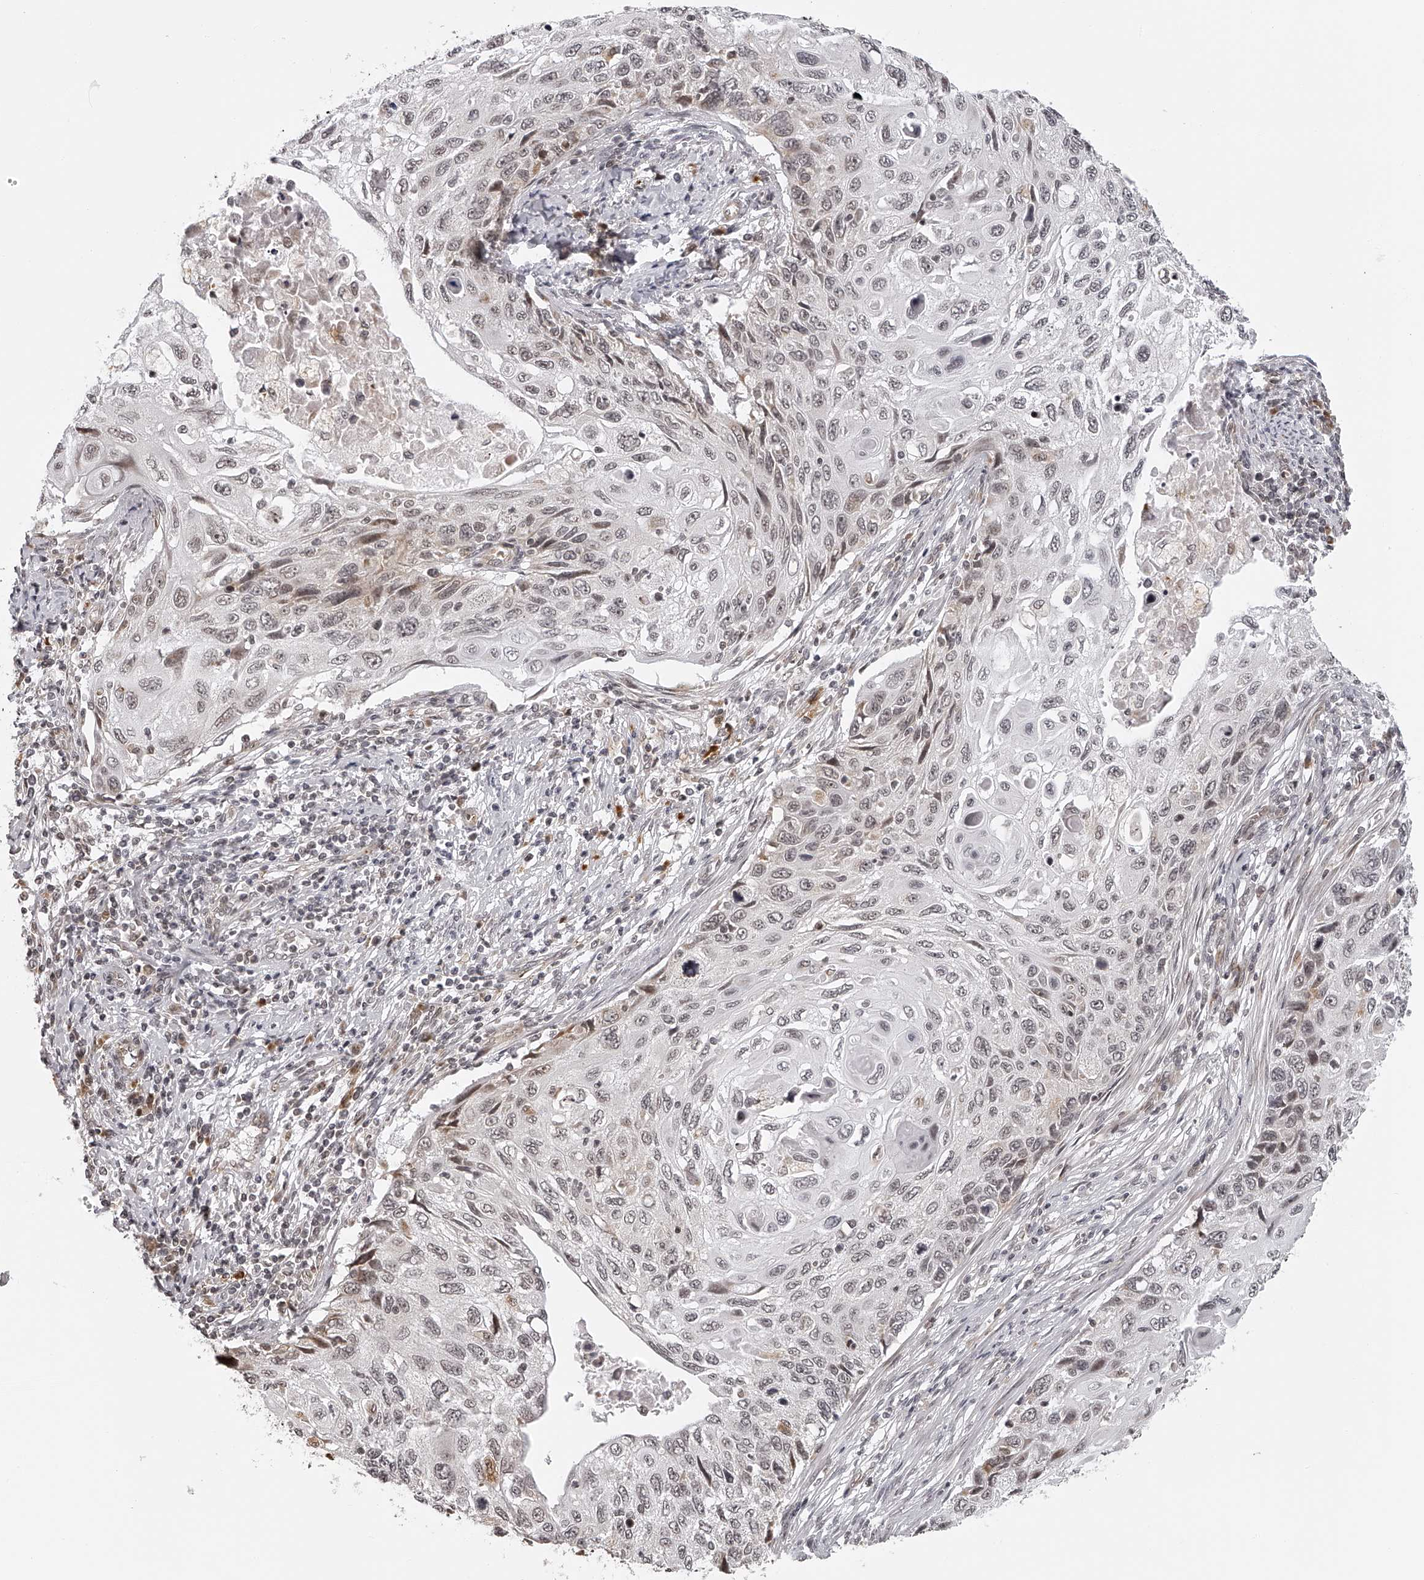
{"staining": {"intensity": "negative", "quantity": "none", "location": "none"}, "tissue": "cervical cancer", "cell_type": "Tumor cells", "image_type": "cancer", "snomed": [{"axis": "morphology", "description": "Squamous cell carcinoma, NOS"}, {"axis": "topography", "description": "Cervix"}], "caption": "Photomicrograph shows no significant protein positivity in tumor cells of cervical cancer.", "gene": "ODF2L", "patient": {"sex": "female", "age": 70}}